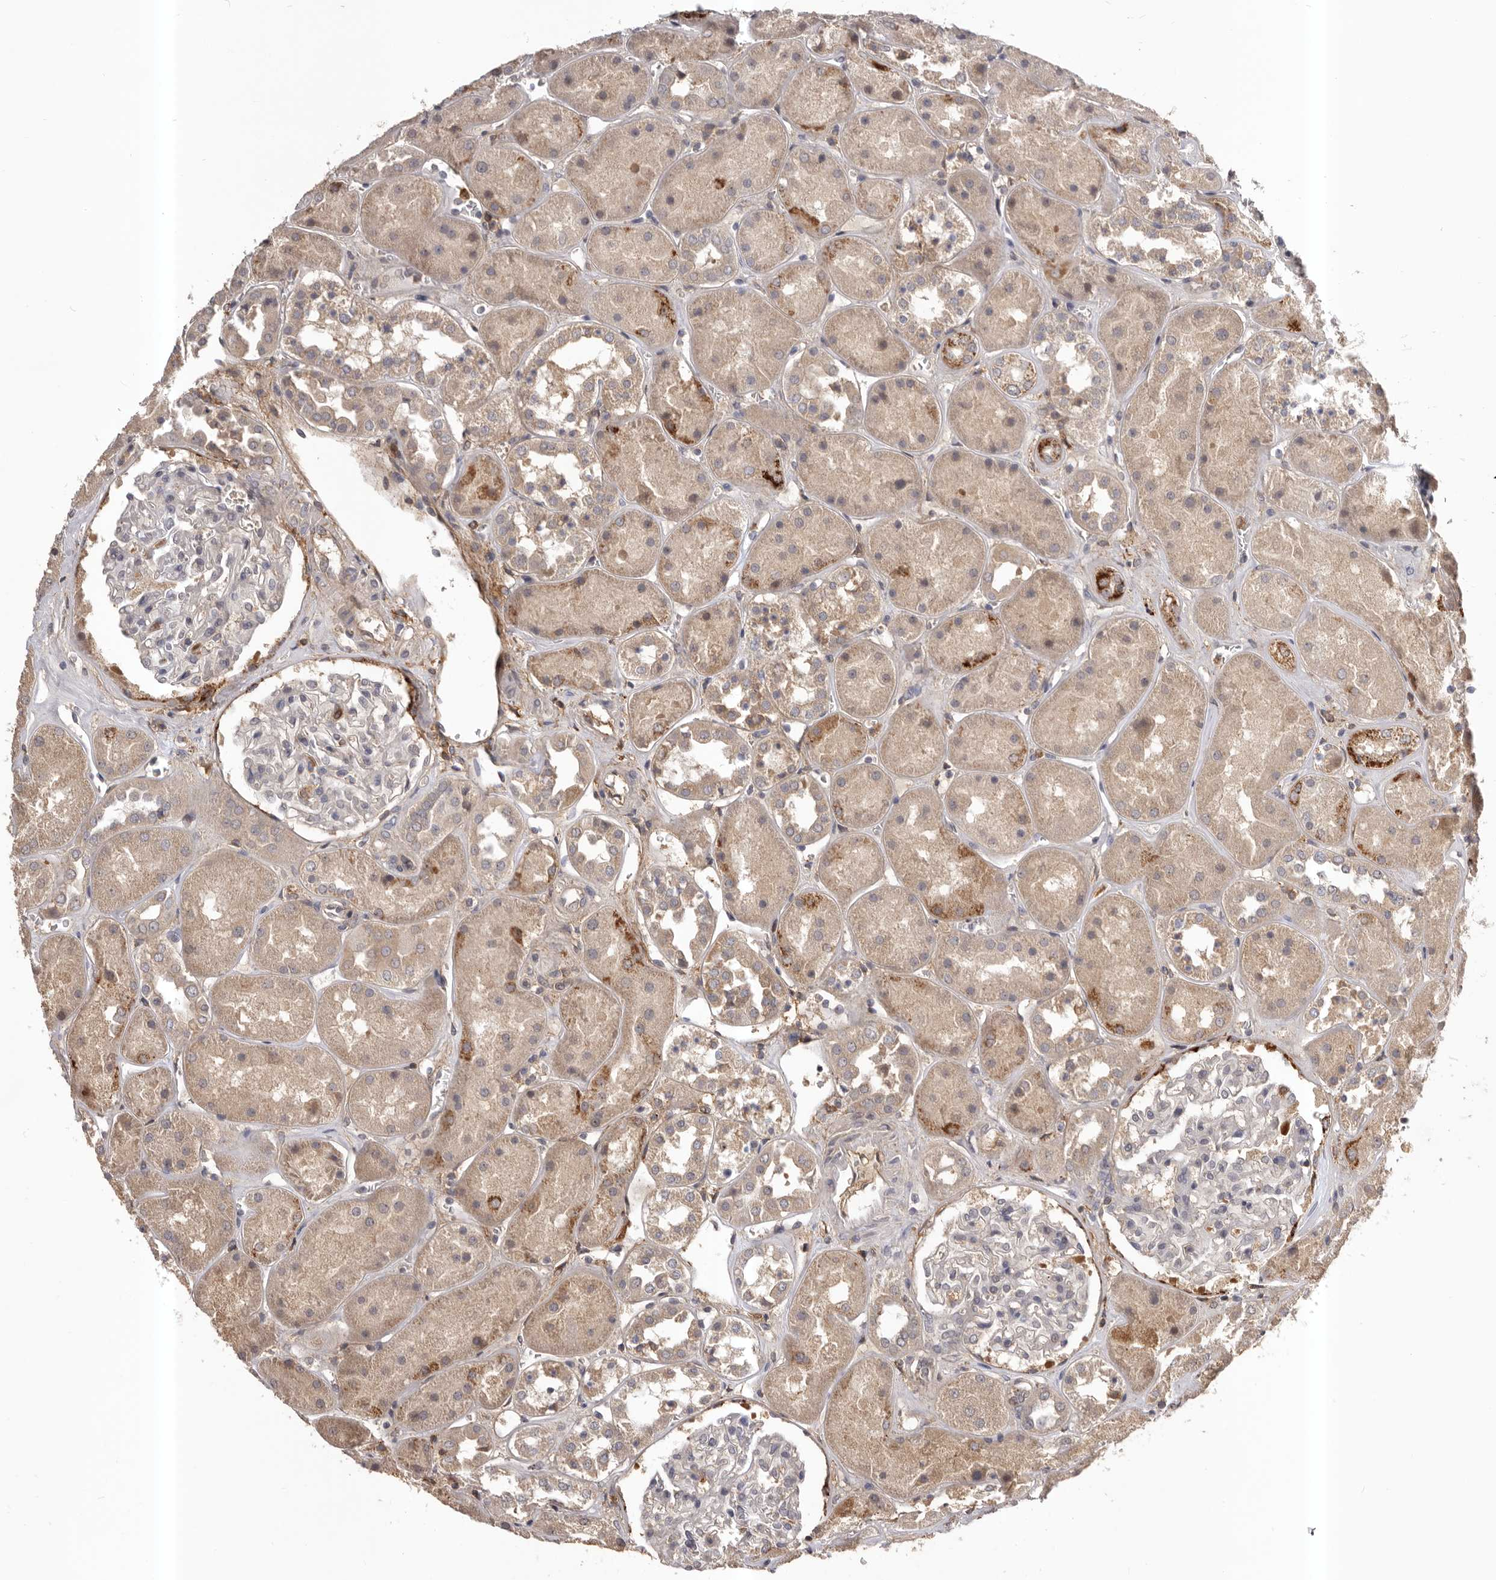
{"staining": {"intensity": "moderate", "quantity": "<25%", "location": "cytoplasmic/membranous"}, "tissue": "kidney", "cell_type": "Cells in glomeruli", "image_type": "normal", "snomed": [{"axis": "morphology", "description": "Normal tissue, NOS"}, {"axis": "topography", "description": "Kidney"}], "caption": "DAB immunohistochemical staining of unremarkable human kidney demonstrates moderate cytoplasmic/membranous protein expression in approximately <25% of cells in glomeruli. The staining was performed using DAB to visualize the protein expression in brown, while the nuclei were stained in blue with hematoxylin (Magnification: 20x).", "gene": "GLIPR2", "patient": {"sex": "male", "age": 70}}